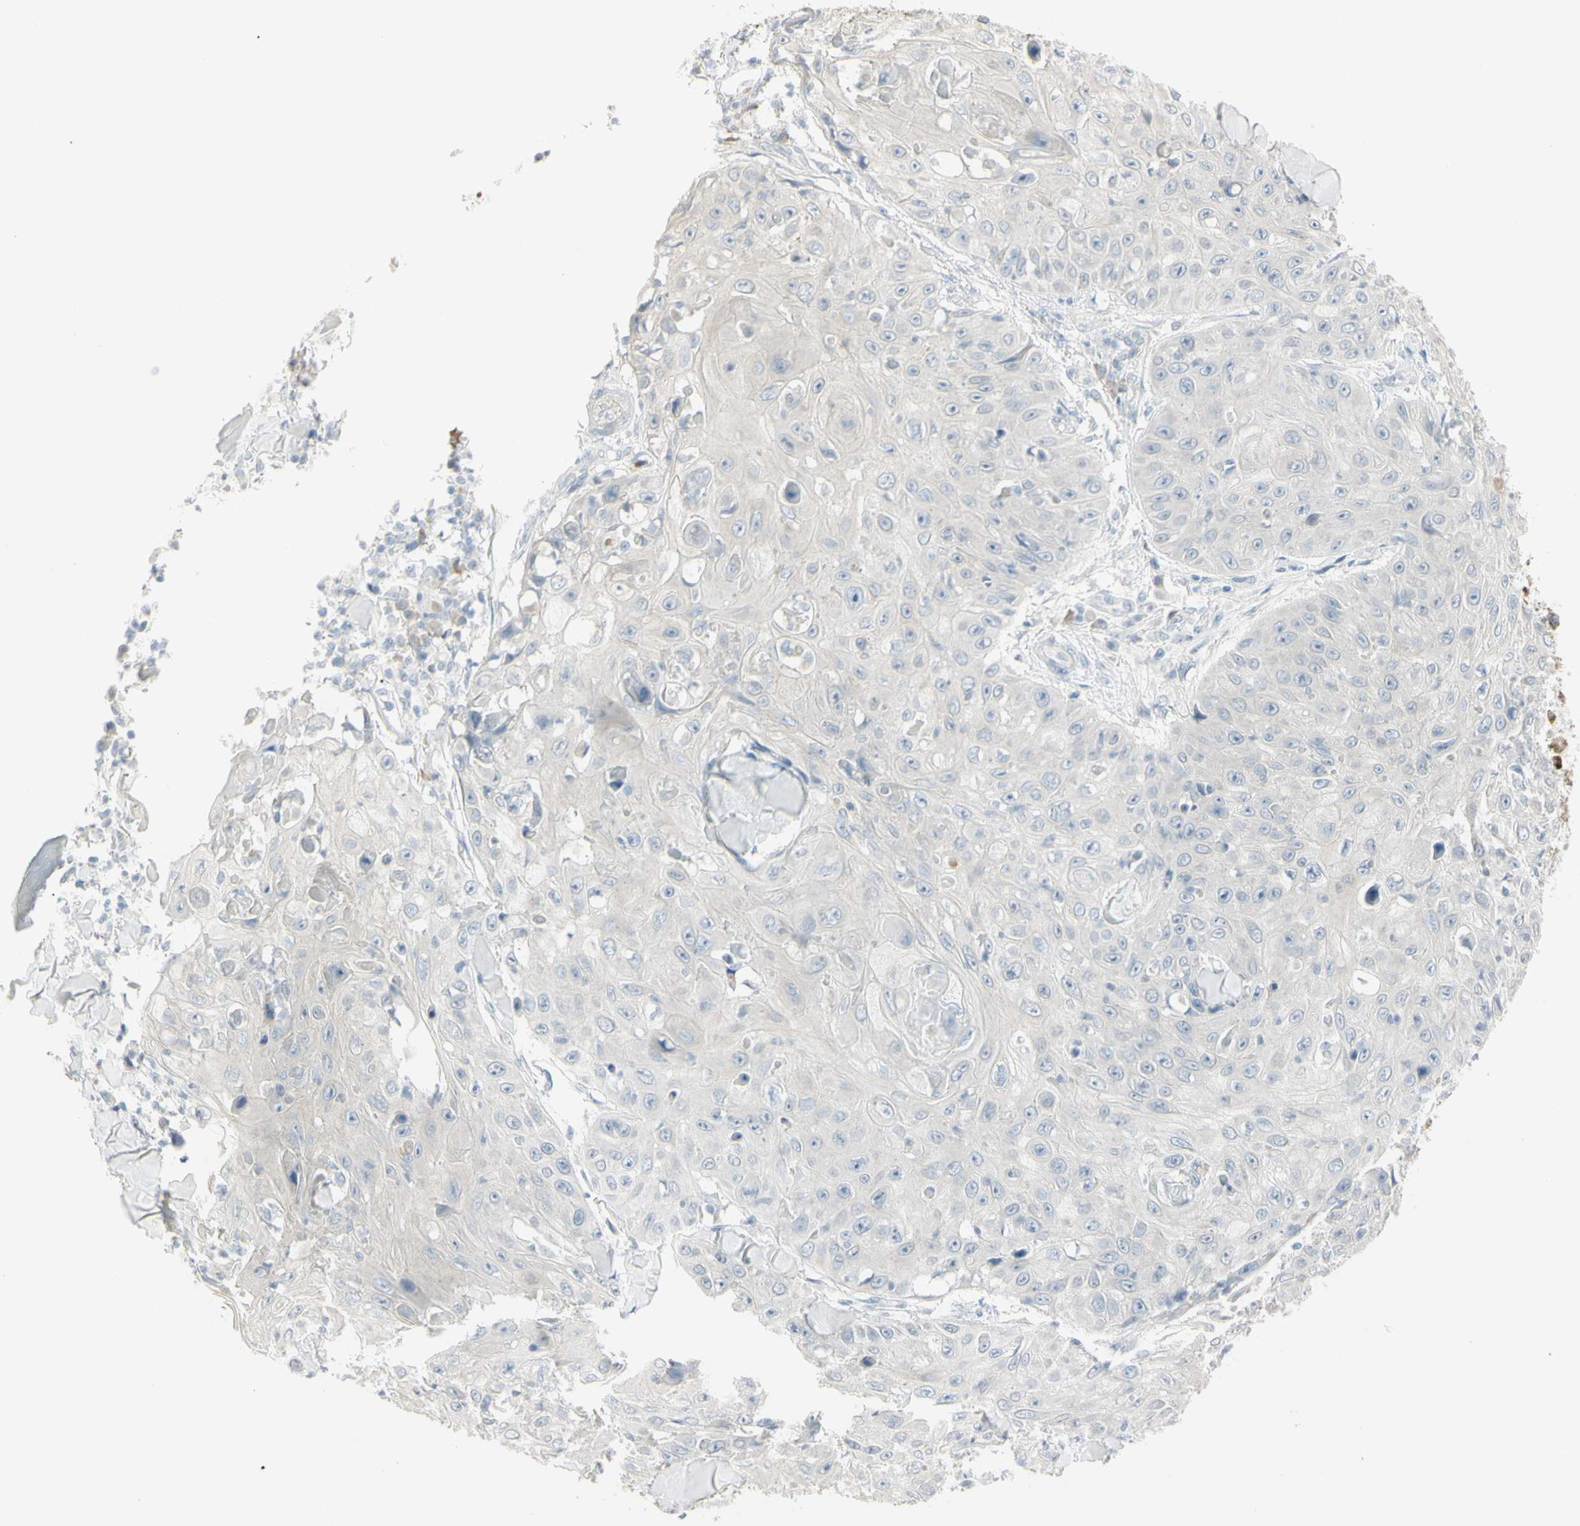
{"staining": {"intensity": "negative", "quantity": "none", "location": "none"}, "tissue": "skin cancer", "cell_type": "Tumor cells", "image_type": "cancer", "snomed": [{"axis": "morphology", "description": "Squamous cell carcinoma, NOS"}, {"axis": "topography", "description": "Skin"}], "caption": "Tumor cells are negative for brown protein staining in skin cancer (squamous cell carcinoma). Nuclei are stained in blue.", "gene": "PIP", "patient": {"sex": "male", "age": 86}}